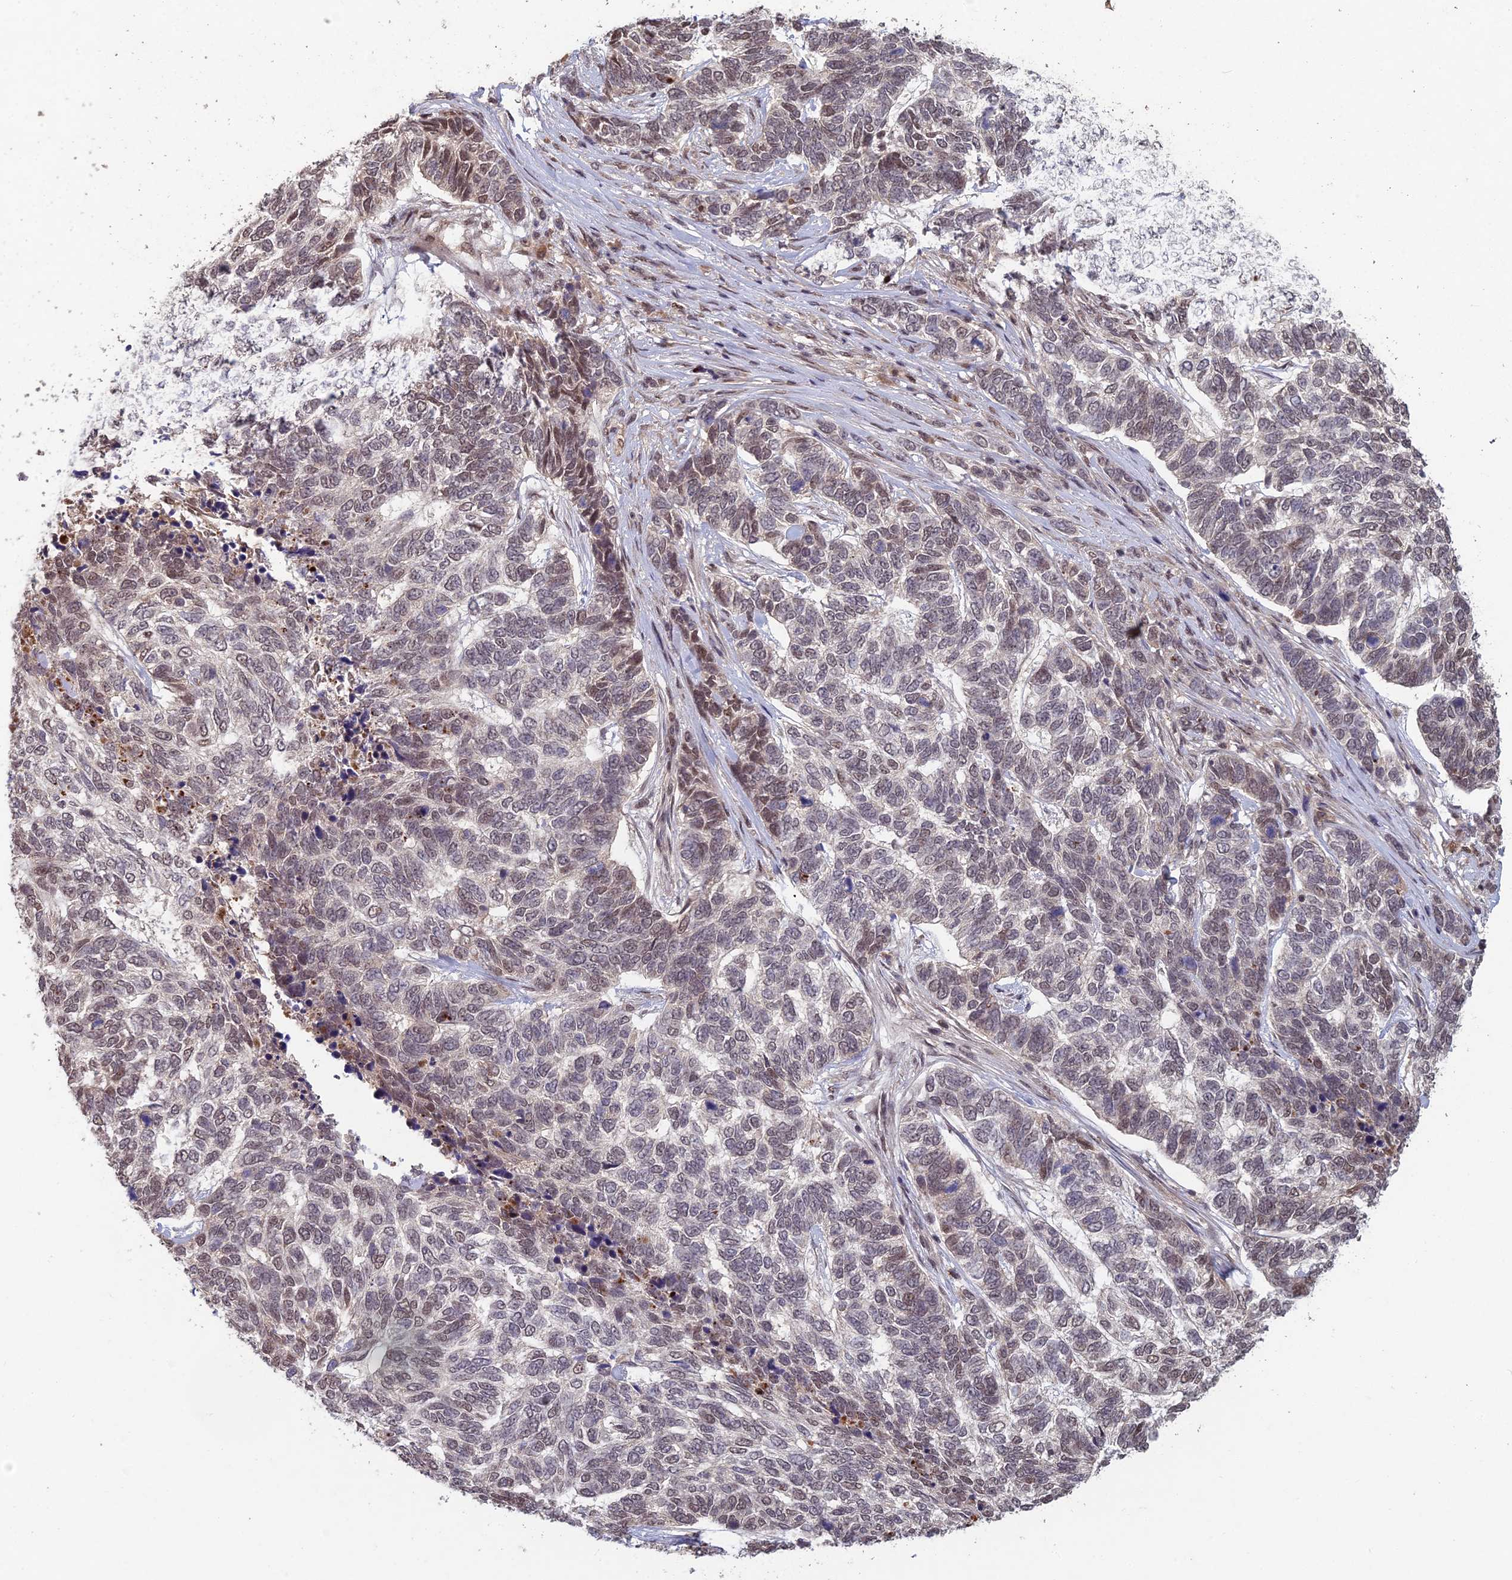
{"staining": {"intensity": "weak", "quantity": "25%-75%", "location": "nuclear"}, "tissue": "skin cancer", "cell_type": "Tumor cells", "image_type": "cancer", "snomed": [{"axis": "morphology", "description": "Basal cell carcinoma"}, {"axis": "topography", "description": "Skin"}], "caption": "Immunohistochemical staining of human skin basal cell carcinoma displays low levels of weak nuclear protein positivity in about 25%-75% of tumor cells.", "gene": "RANBP3", "patient": {"sex": "female", "age": 65}}